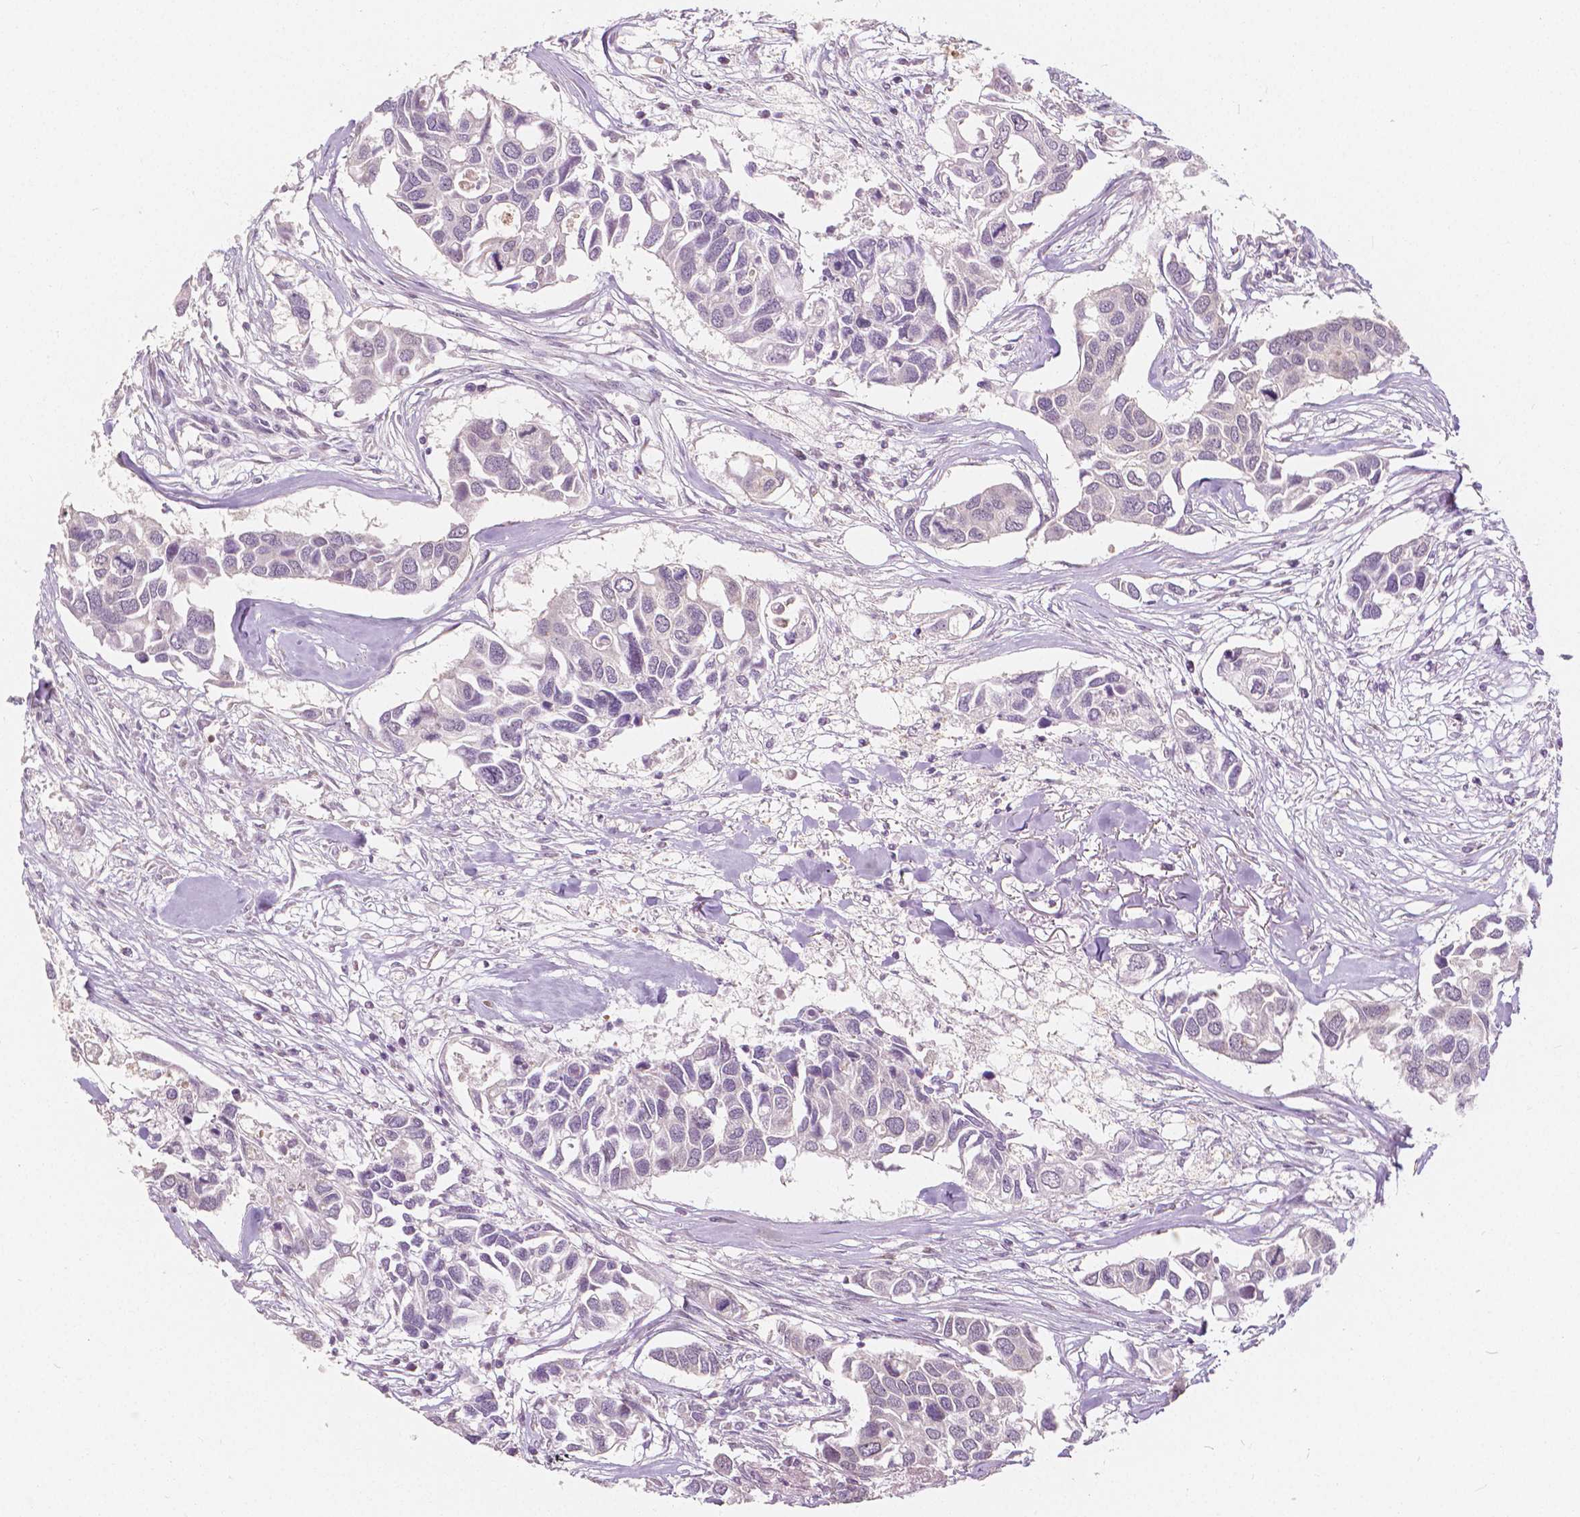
{"staining": {"intensity": "negative", "quantity": "none", "location": "none"}, "tissue": "breast cancer", "cell_type": "Tumor cells", "image_type": "cancer", "snomed": [{"axis": "morphology", "description": "Duct carcinoma"}, {"axis": "topography", "description": "Breast"}], "caption": "Immunohistochemistry (IHC) of human intraductal carcinoma (breast) demonstrates no positivity in tumor cells. The staining was performed using DAB to visualize the protein expression in brown, while the nuclei were stained in blue with hematoxylin (Magnification: 20x).", "gene": "NAPRT", "patient": {"sex": "female", "age": 83}}